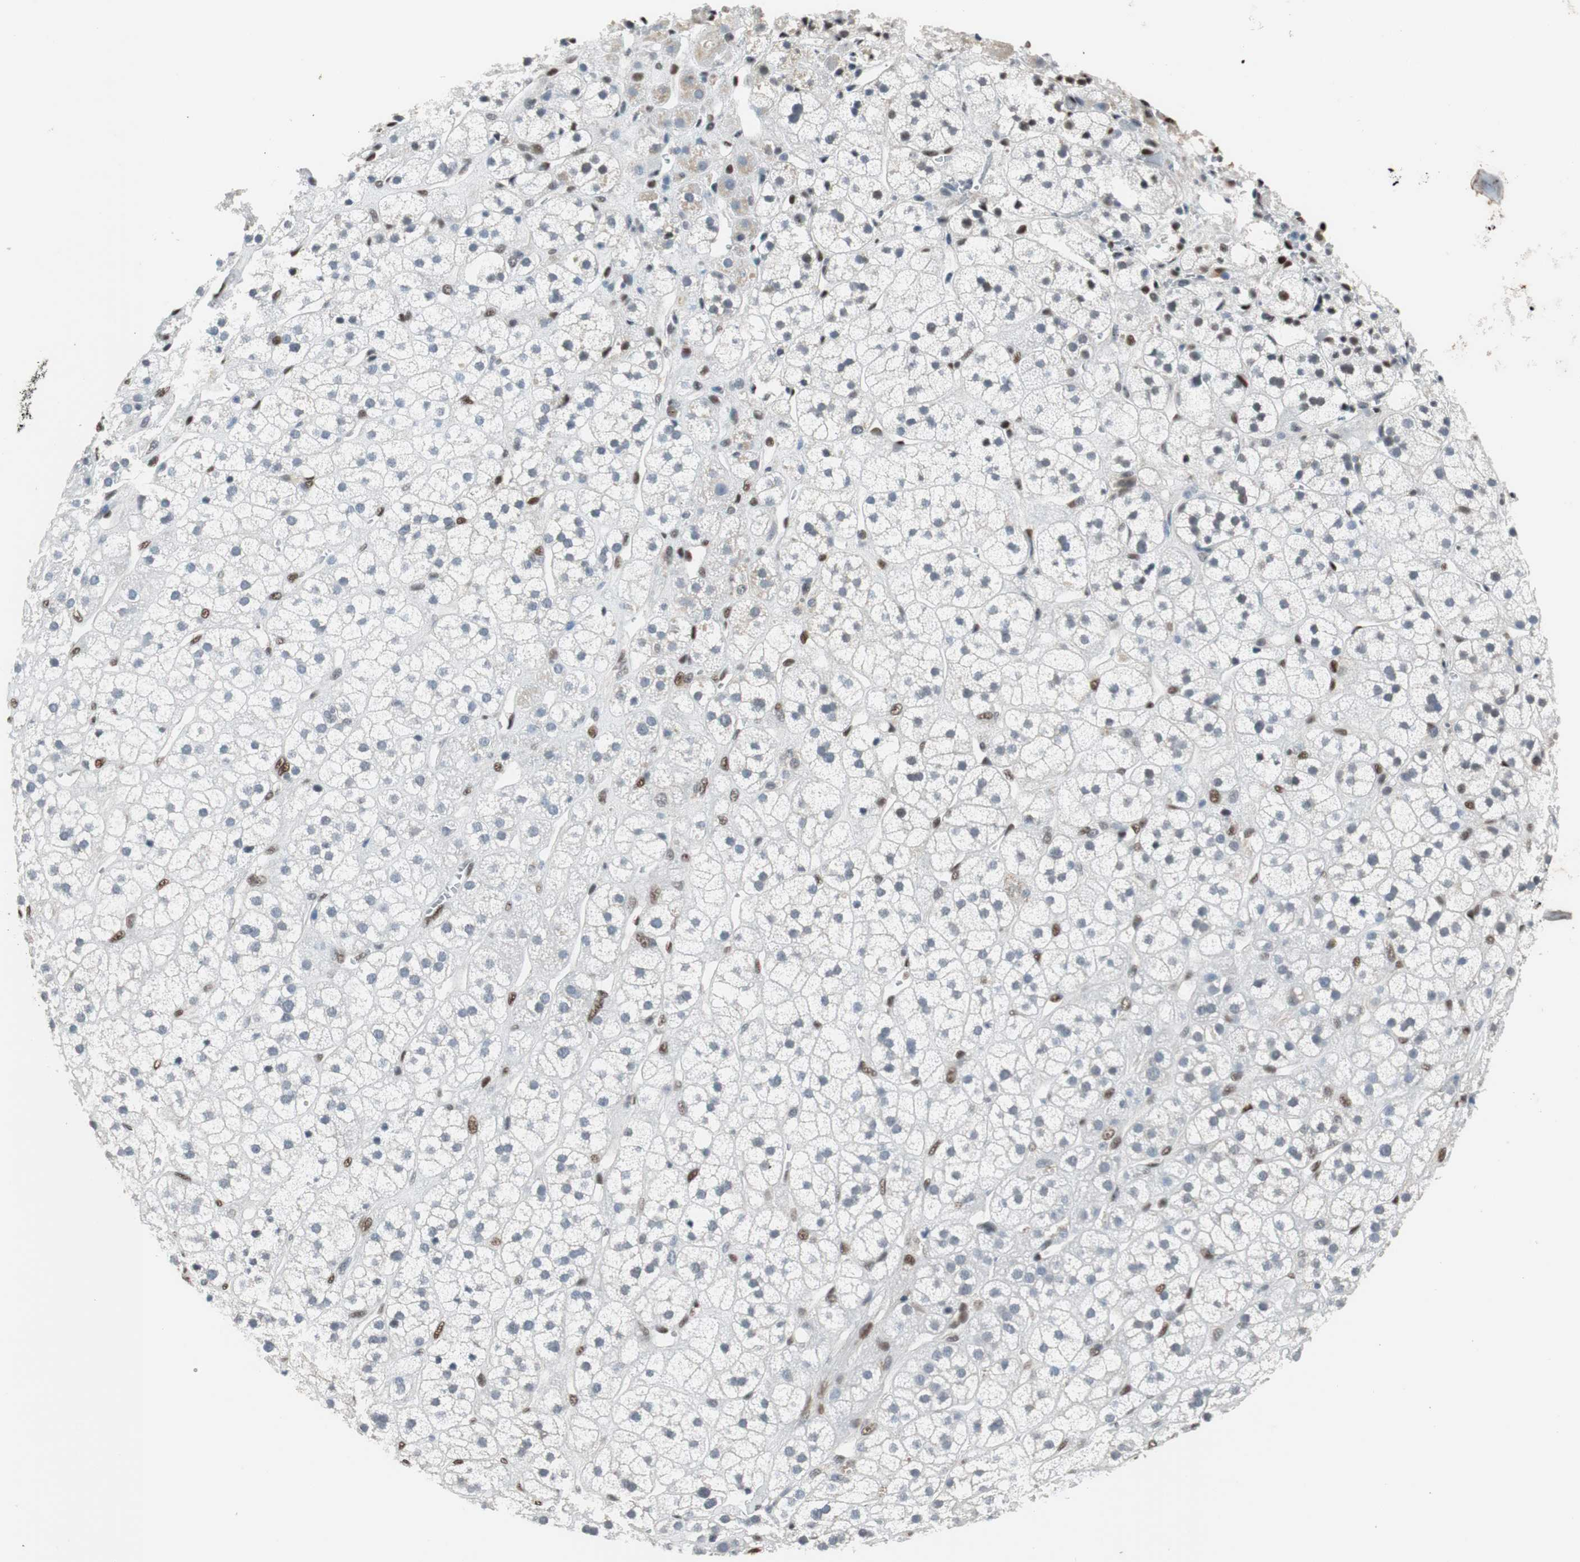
{"staining": {"intensity": "negative", "quantity": "none", "location": "none"}, "tissue": "adrenal gland", "cell_type": "Glandular cells", "image_type": "normal", "snomed": [{"axis": "morphology", "description": "Normal tissue, NOS"}, {"axis": "topography", "description": "Adrenal gland"}], "caption": "Histopathology image shows no significant protein positivity in glandular cells of normal adrenal gland.", "gene": "PML", "patient": {"sex": "male", "age": 56}}